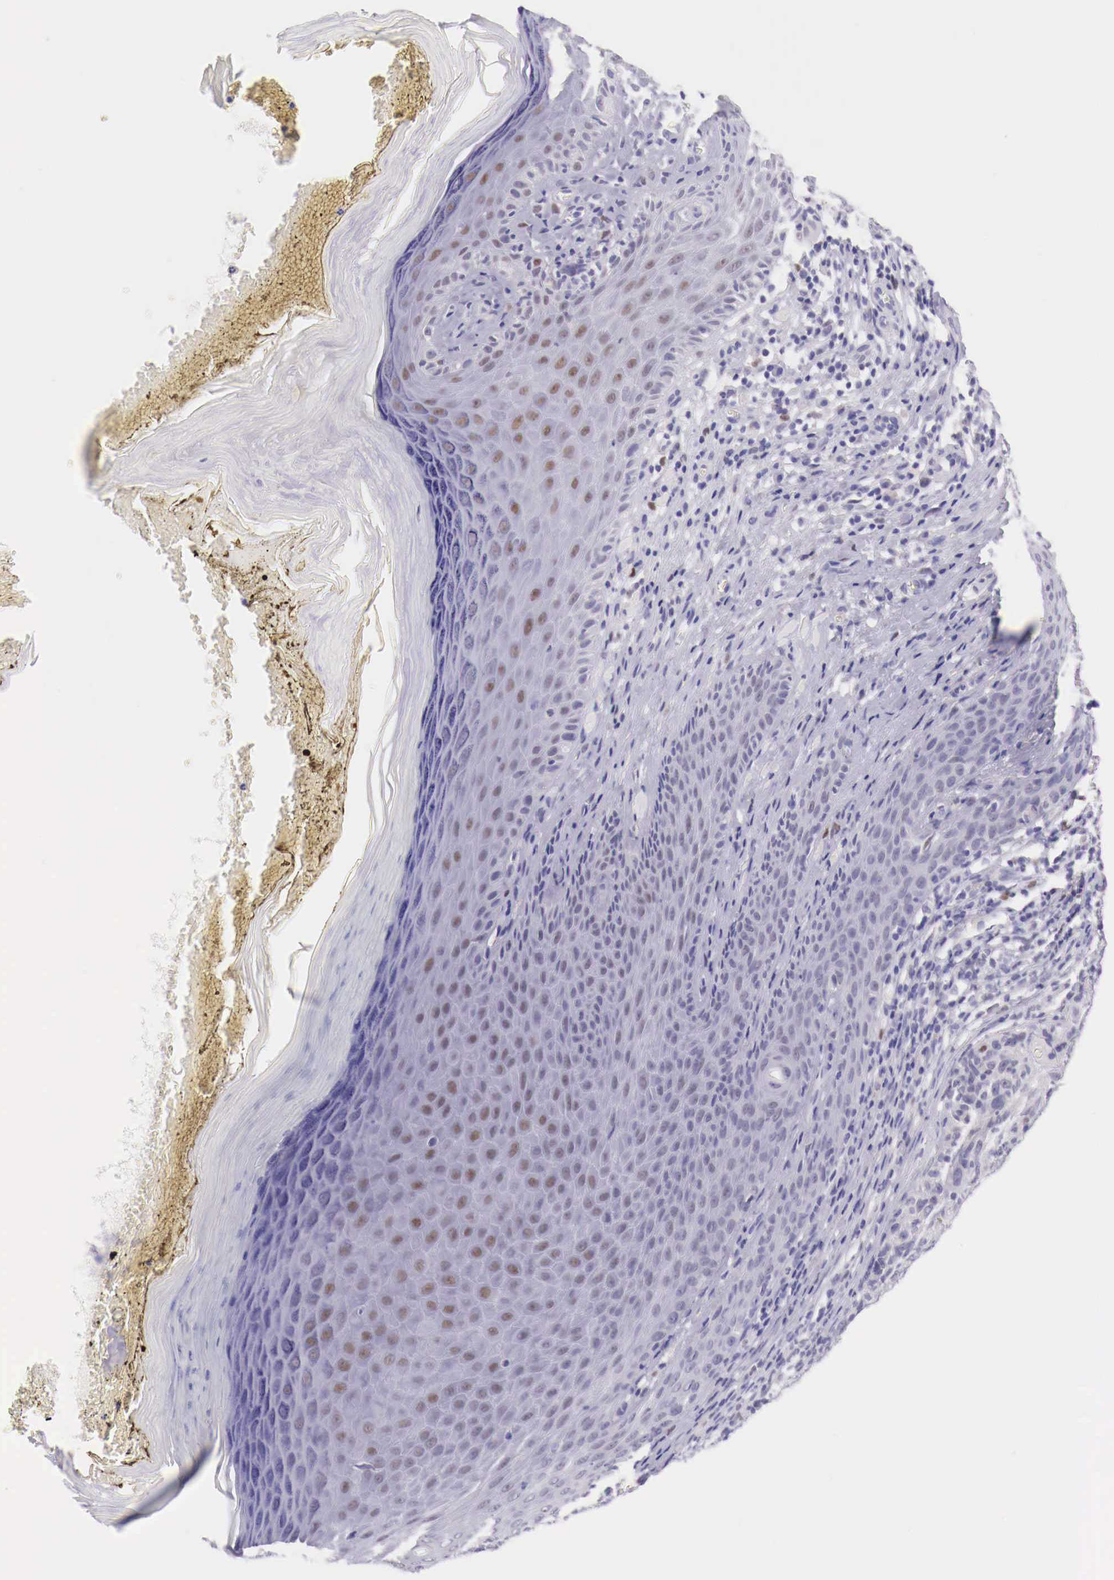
{"staining": {"intensity": "negative", "quantity": "none", "location": "none"}, "tissue": "melanoma", "cell_type": "Tumor cells", "image_type": "cancer", "snomed": [{"axis": "morphology", "description": "Malignant melanoma, NOS"}, {"axis": "topography", "description": "Skin"}], "caption": "This is an immunohistochemistry (IHC) histopathology image of human melanoma. There is no expression in tumor cells.", "gene": "BCL6", "patient": {"sex": "male", "age": 76}}